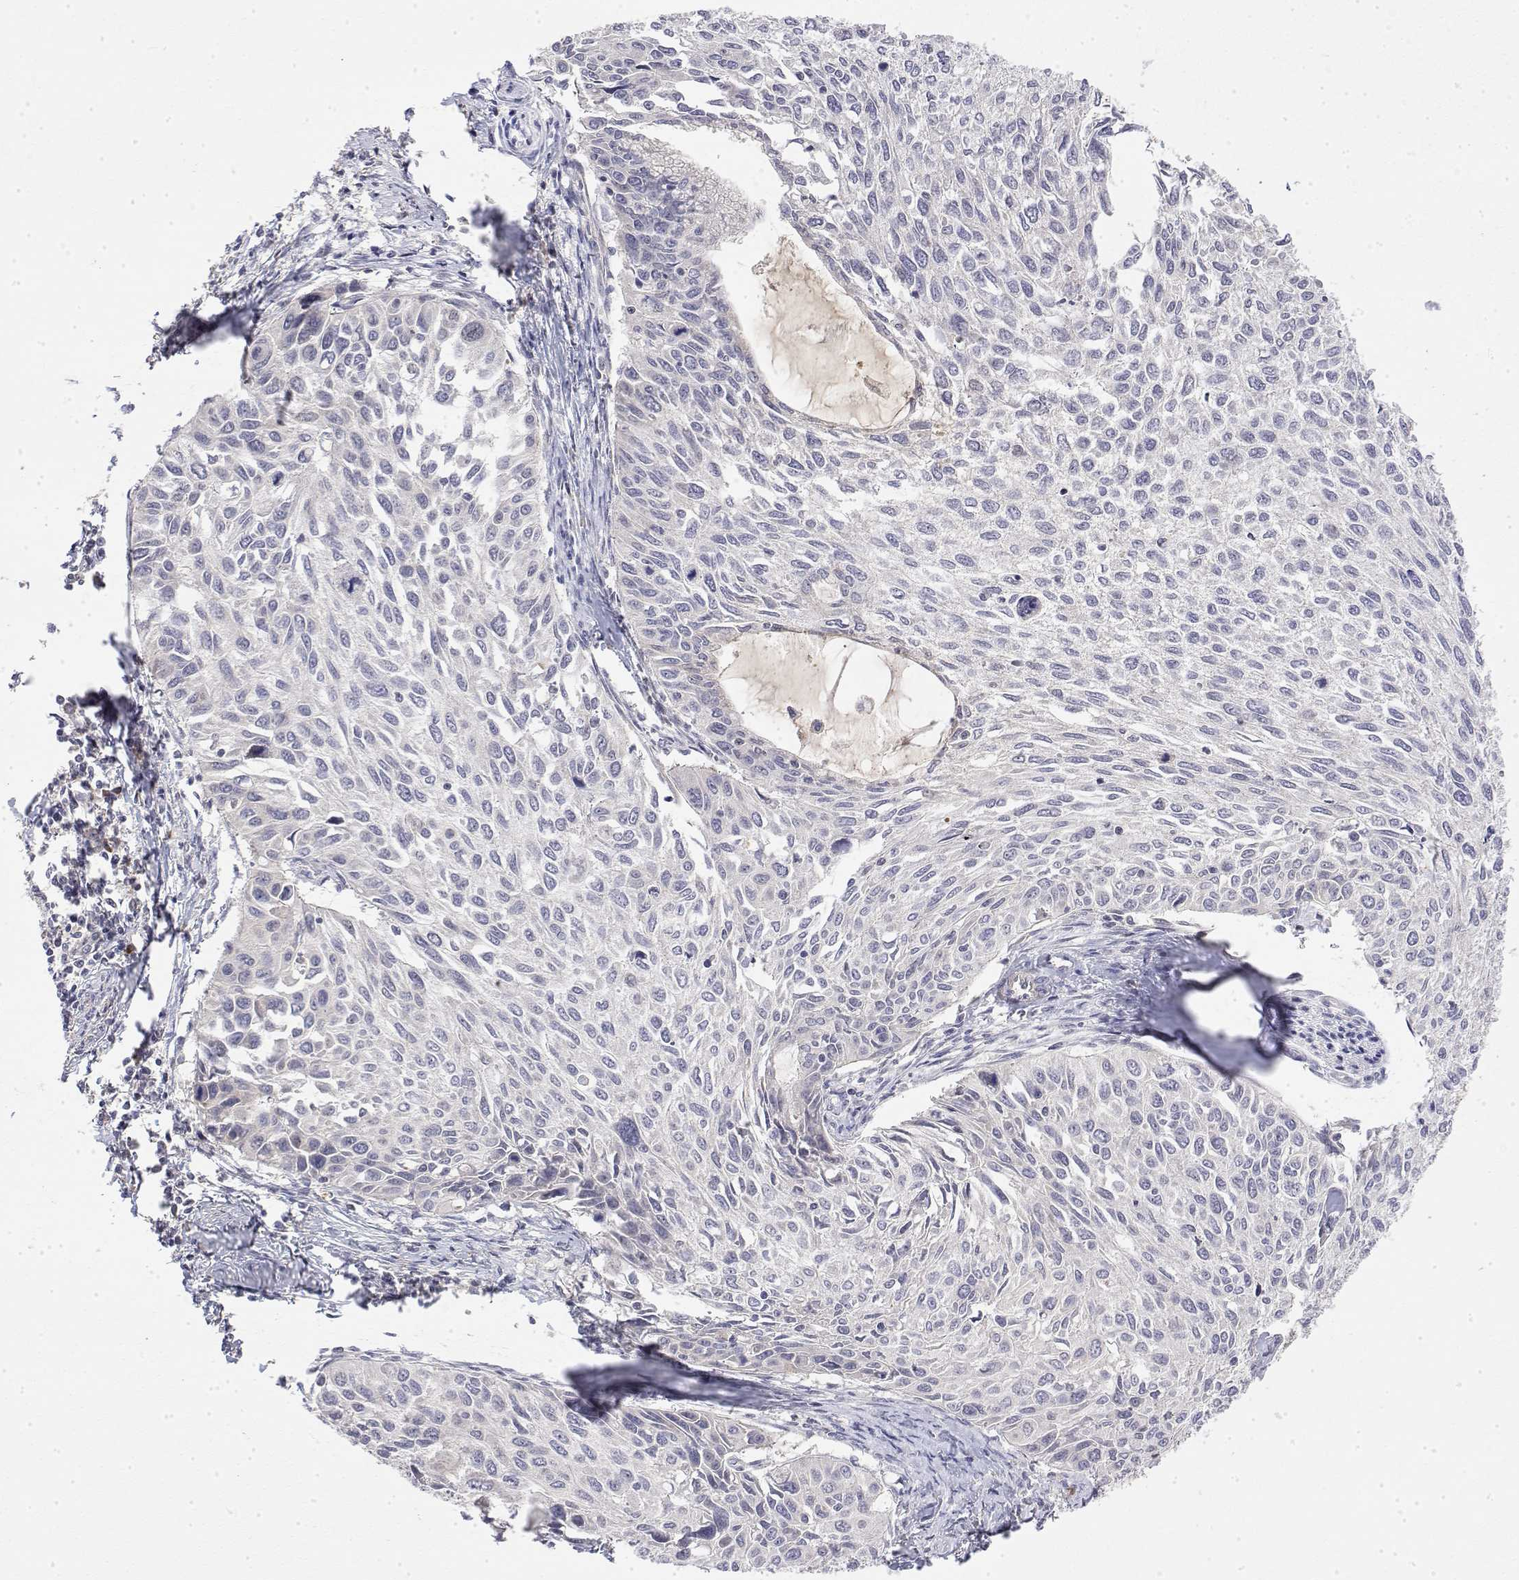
{"staining": {"intensity": "negative", "quantity": "none", "location": "none"}, "tissue": "cervical cancer", "cell_type": "Tumor cells", "image_type": "cancer", "snomed": [{"axis": "morphology", "description": "Squamous cell carcinoma, NOS"}, {"axis": "topography", "description": "Cervix"}], "caption": "High power microscopy image of an IHC micrograph of squamous cell carcinoma (cervical), revealing no significant expression in tumor cells.", "gene": "IGFBP4", "patient": {"sex": "female", "age": 50}}